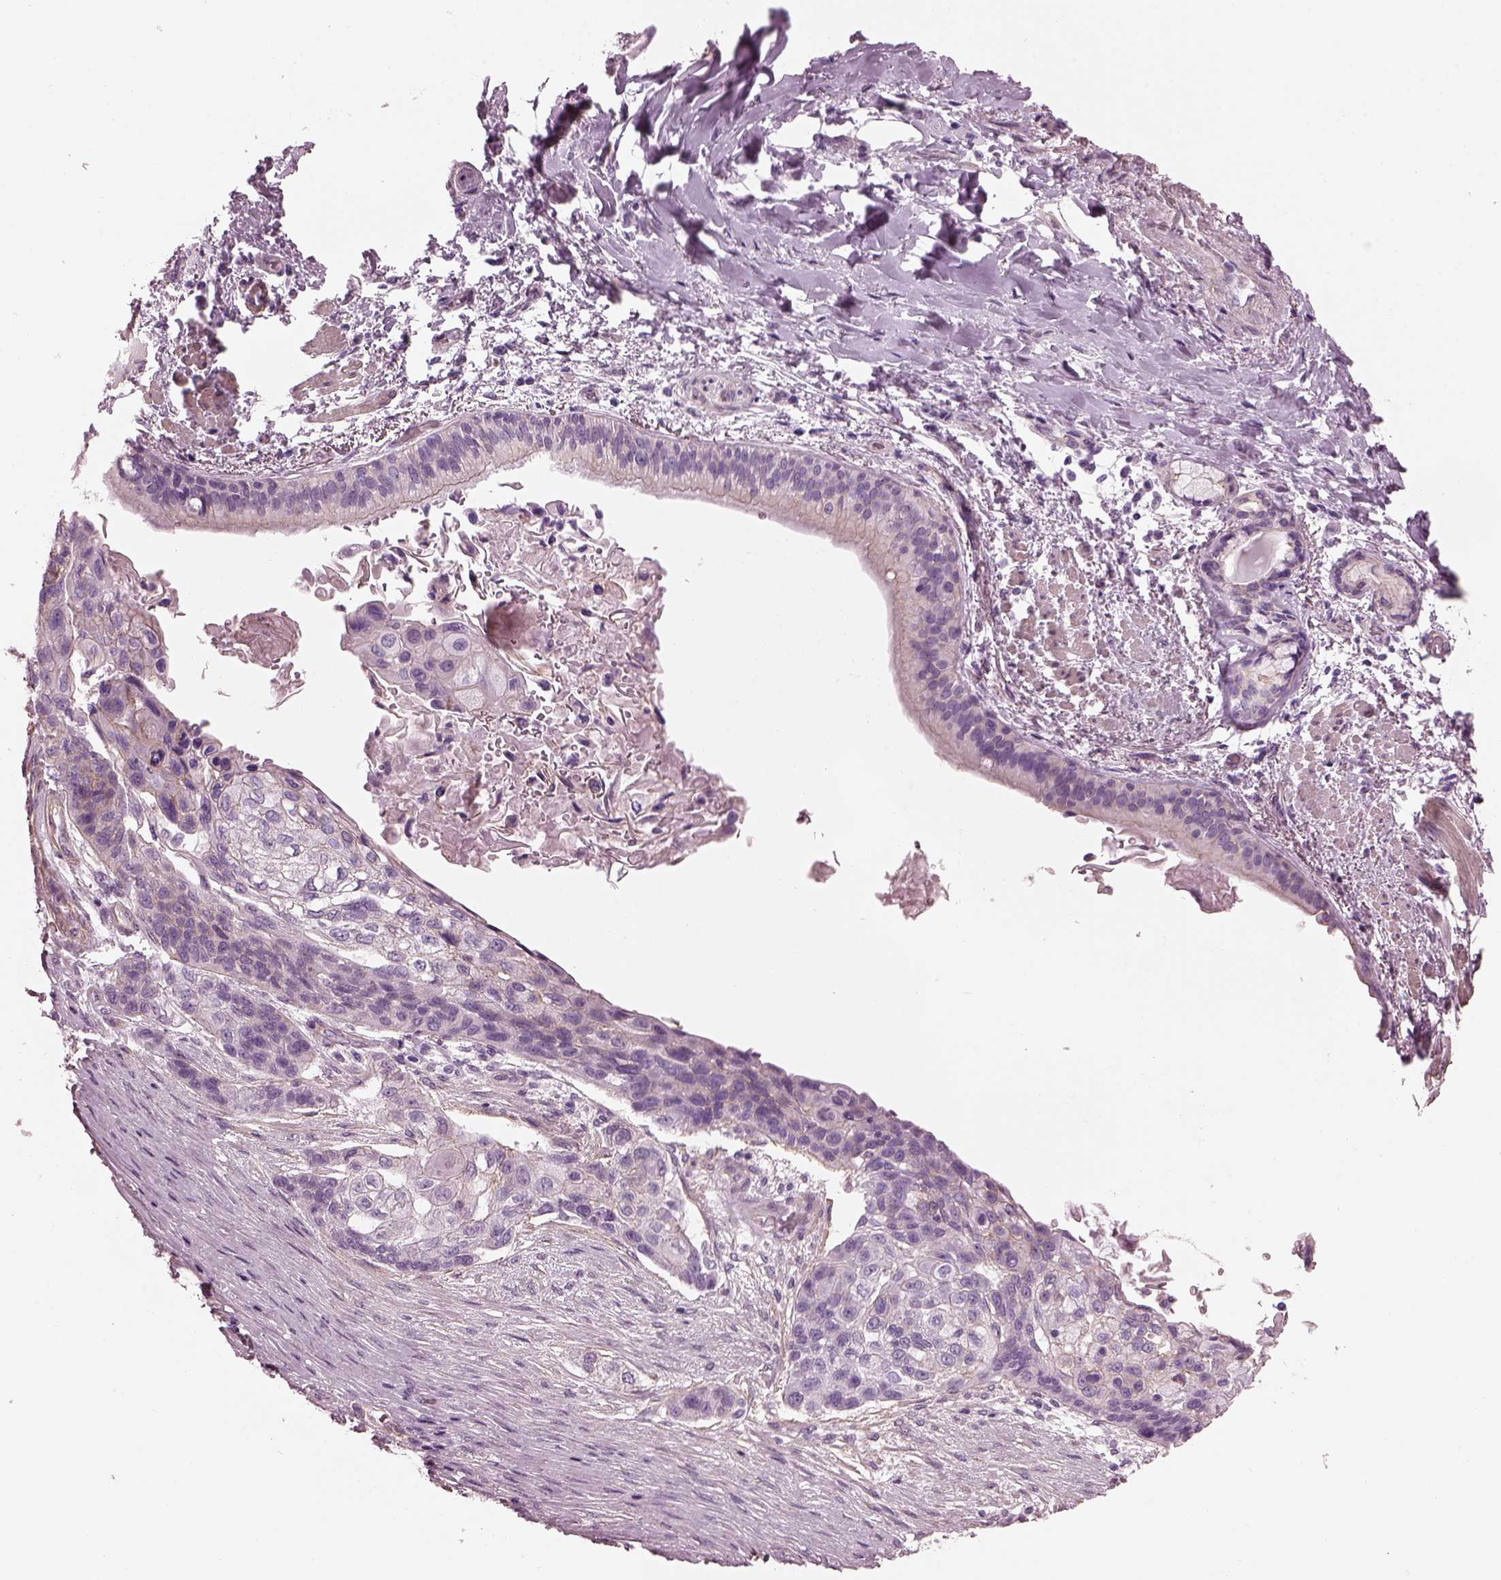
{"staining": {"intensity": "negative", "quantity": "none", "location": "none"}, "tissue": "lung cancer", "cell_type": "Tumor cells", "image_type": "cancer", "snomed": [{"axis": "morphology", "description": "Squamous cell carcinoma, NOS"}, {"axis": "topography", "description": "Lung"}], "caption": "An immunohistochemistry micrograph of lung cancer is shown. There is no staining in tumor cells of lung cancer. (Brightfield microscopy of DAB immunohistochemistry at high magnification).", "gene": "BFSP1", "patient": {"sex": "male", "age": 69}}